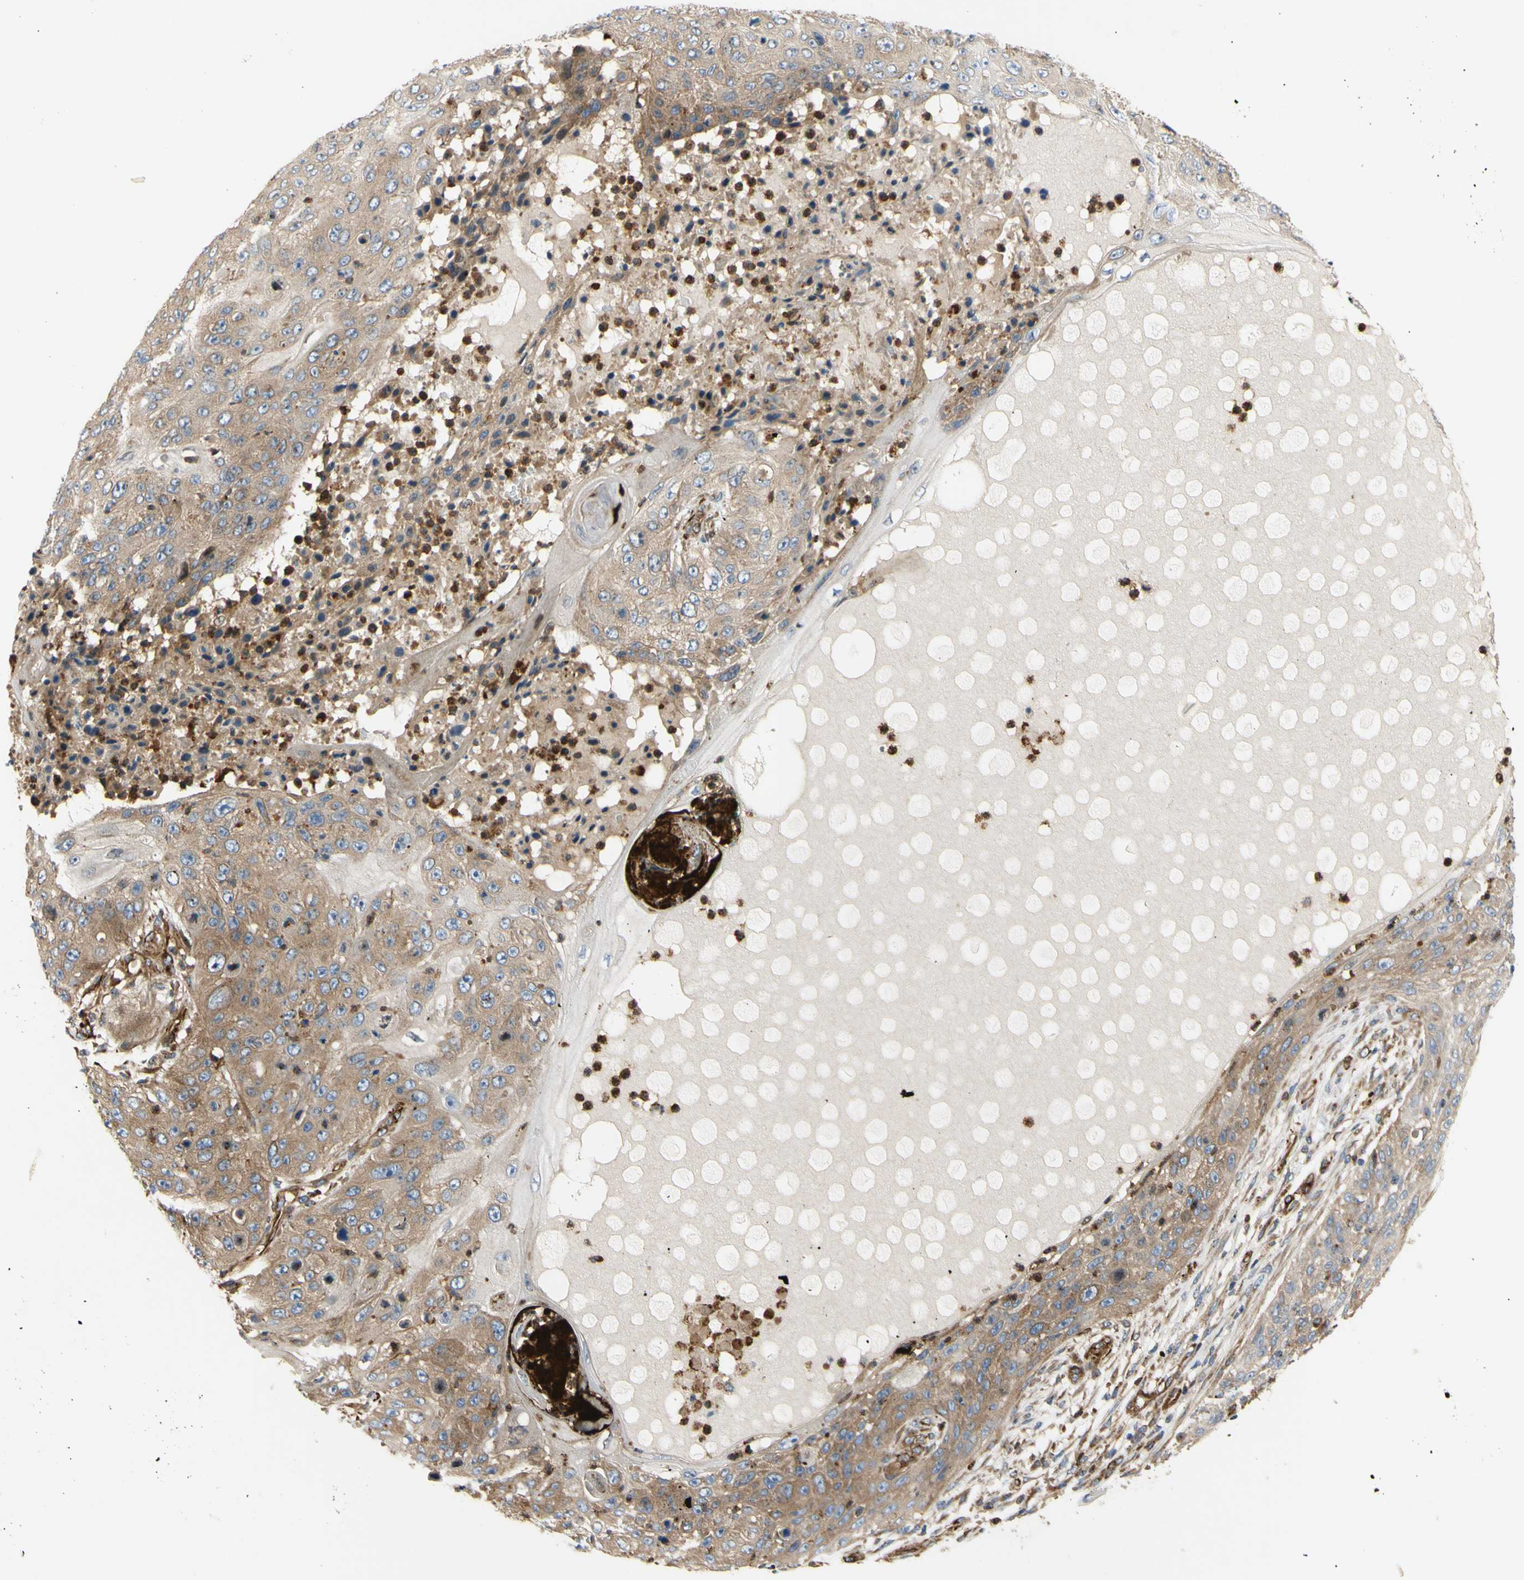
{"staining": {"intensity": "weak", "quantity": ">75%", "location": "cytoplasmic/membranous"}, "tissue": "skin cancer", "cell_type": "Tumor cells", "image_type": "cancer", "snomed": [{"axis": "morphology", "description": "Squamous cell carcinoma, NOS"}, {"axis": "topography", "description": "Skin"}], "caption": "This image reveals skin cancer (squamous cell carcinoma) stained with immunohistochemistry to label a protein in brown. The cytoplasmic/membranous of tumor cells show weak positivity for the protein. Nuclei are counter-stained blue.", "gene": "TUBG2", "patient": {"sex": "female", "age": 80}}